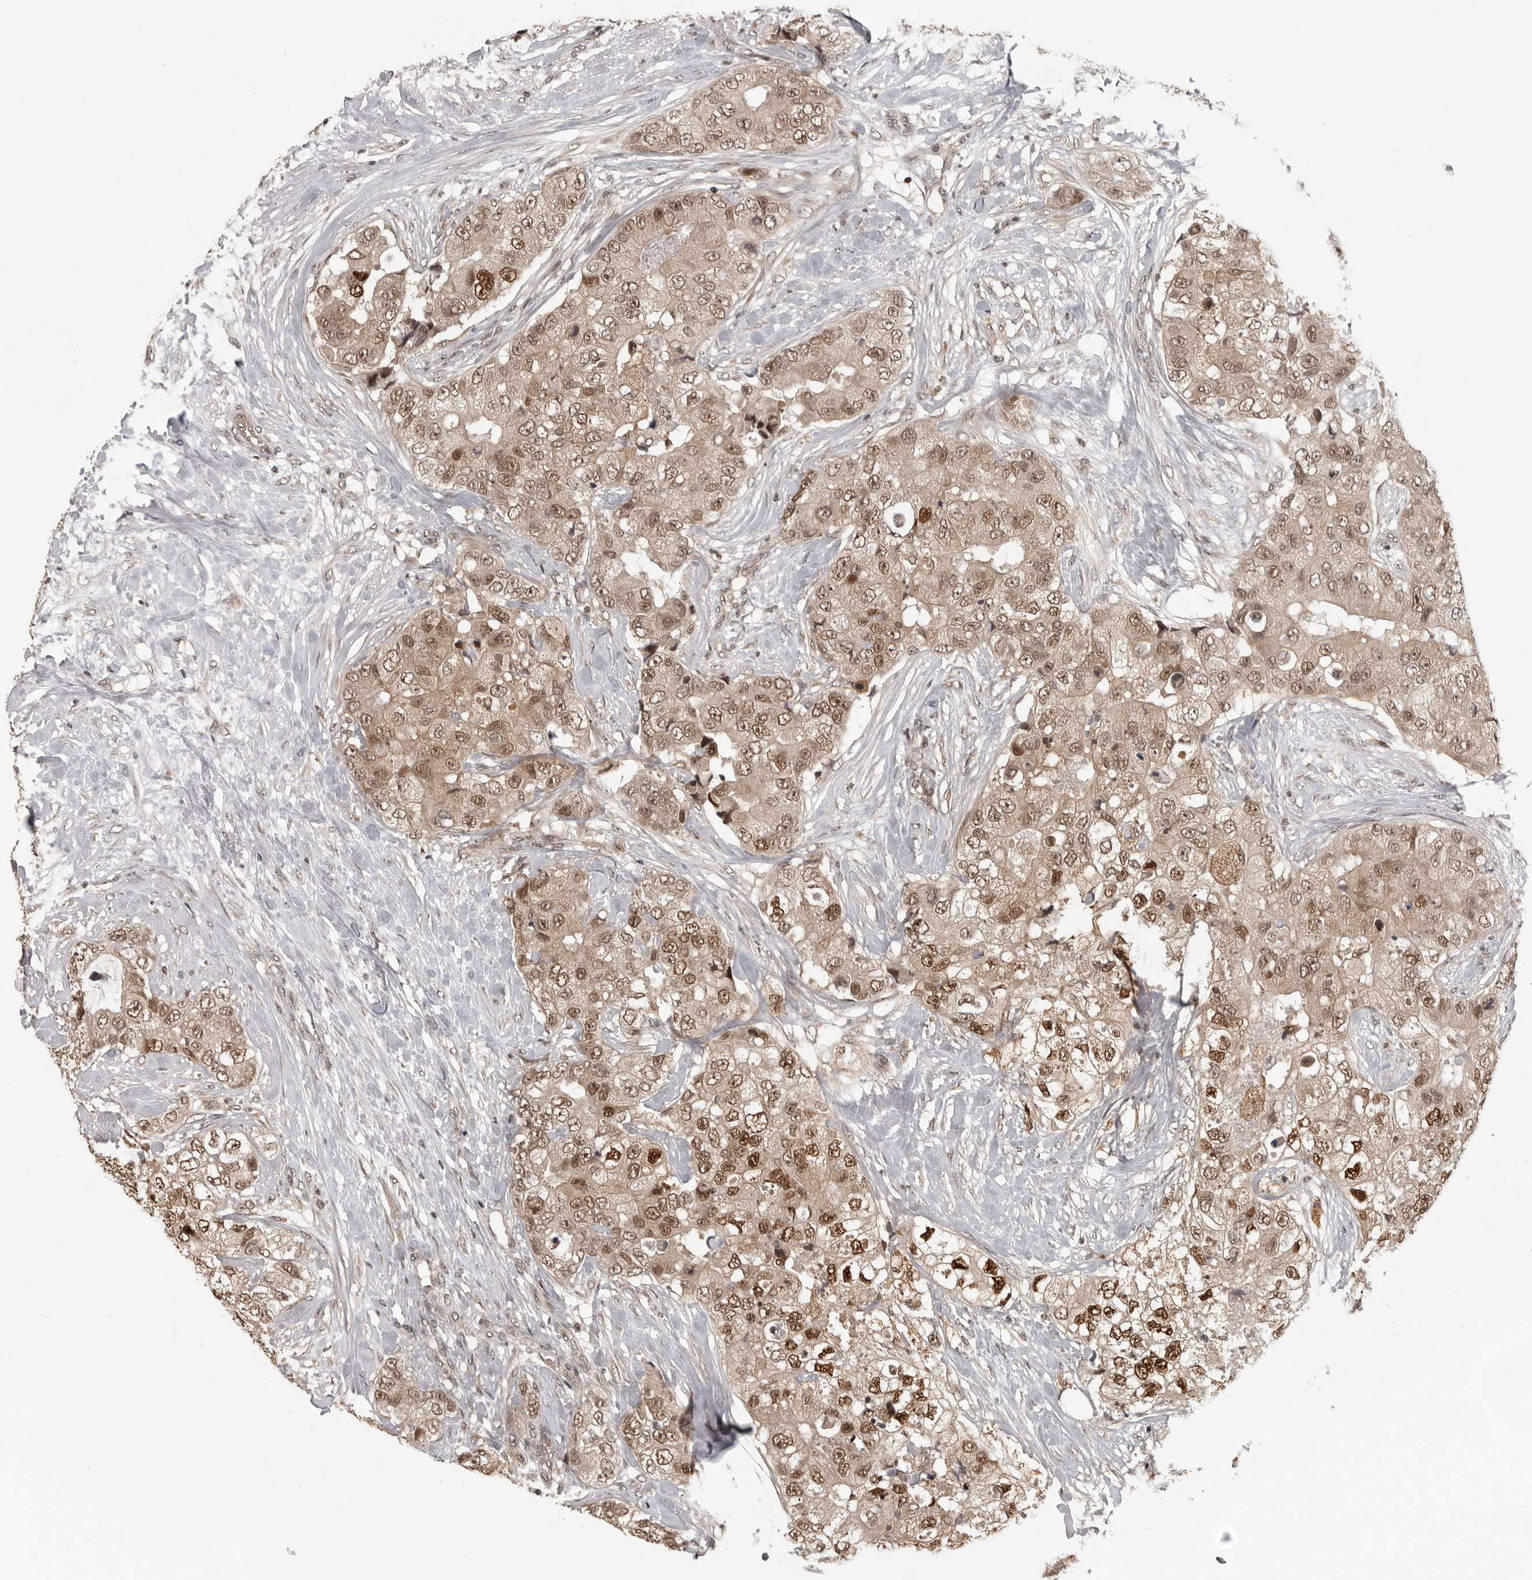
{"staining": {"intensity": "moderate", "quantity": ">75%", "location": "cytoplasmic/membranous,nuclear"}, "tissue": "breast cancer", "cell_type": "Tumor cells", "image_type": "cancer", "snomed": [{"axis": "morphology", "description": "Duct carcinoma"}, {"axis": "topography", "description": "Breast"}], "caption": "High-magnification brightfield microscopy of breast cancer (infiltrating ductal carcinoma) stained with DAB (brown) and counterstained with hematoxylin (blue). tumor cells exhibit moderate cytoplasmic/membranous and nuclear staining is present in about>75% of cells.", "gene": "PEG3", "patient": {"sex": "female", "age": 62}}